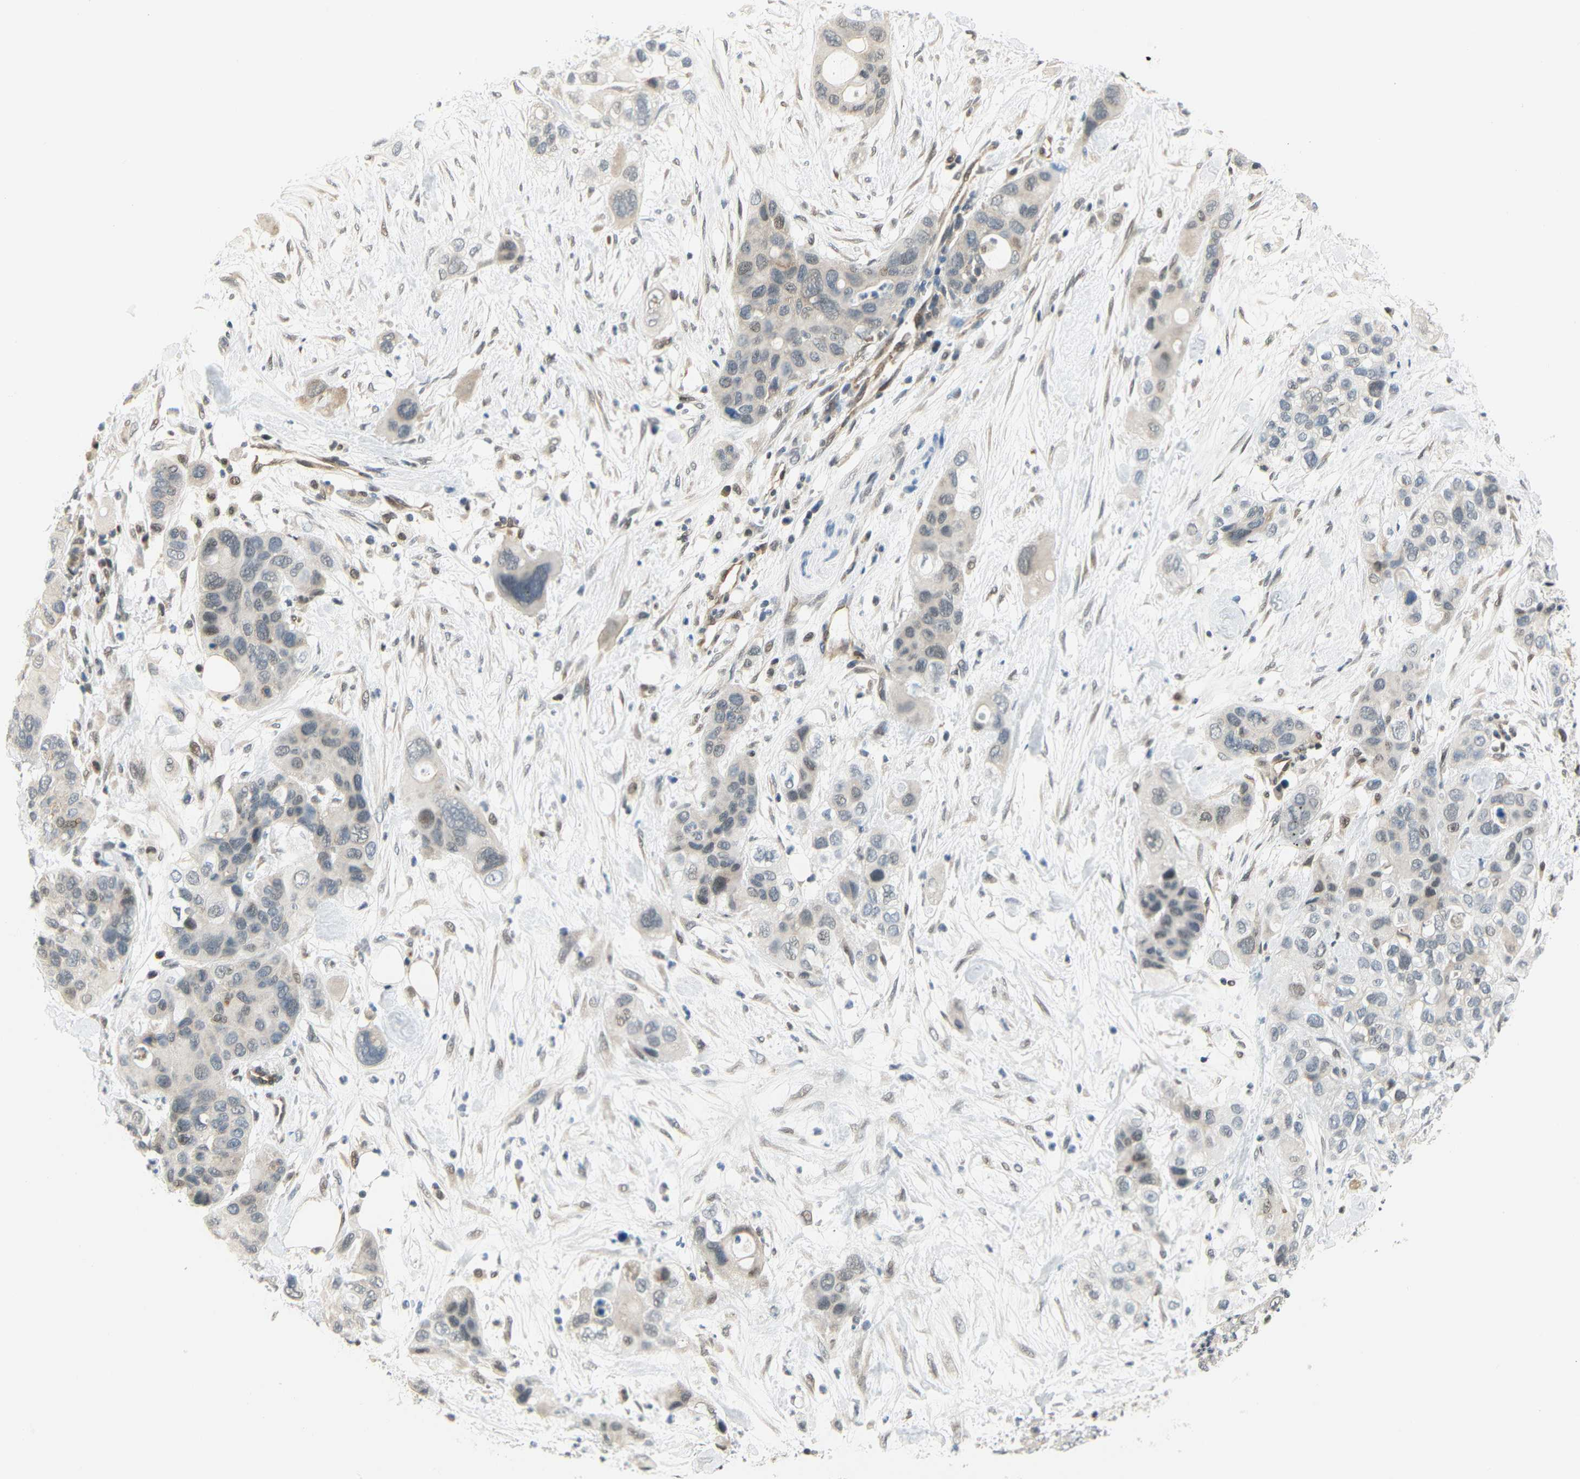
{"staining": {"intensity": "weak", "quantity": "<25%", "location": "nuclear"}, "tissue": "pancreatic cancer", "cell_type": "Tumor cells", "image_type": "cancer", "snomed": [{"axis": "morphology", "description": "Adenocarcinoma, NOS"}, {"axis": "topography", "description": "Pancreas"}], "caption": "Immunohistochemistry micrograph of neoplastic tissue: human pancreatic cancer (adenocarcinoma) stained with DAB demonstrates no significant protein expression in tumor cells.", "gene": "IMPG2", "patient": {"sex": "female", "age": 71}}